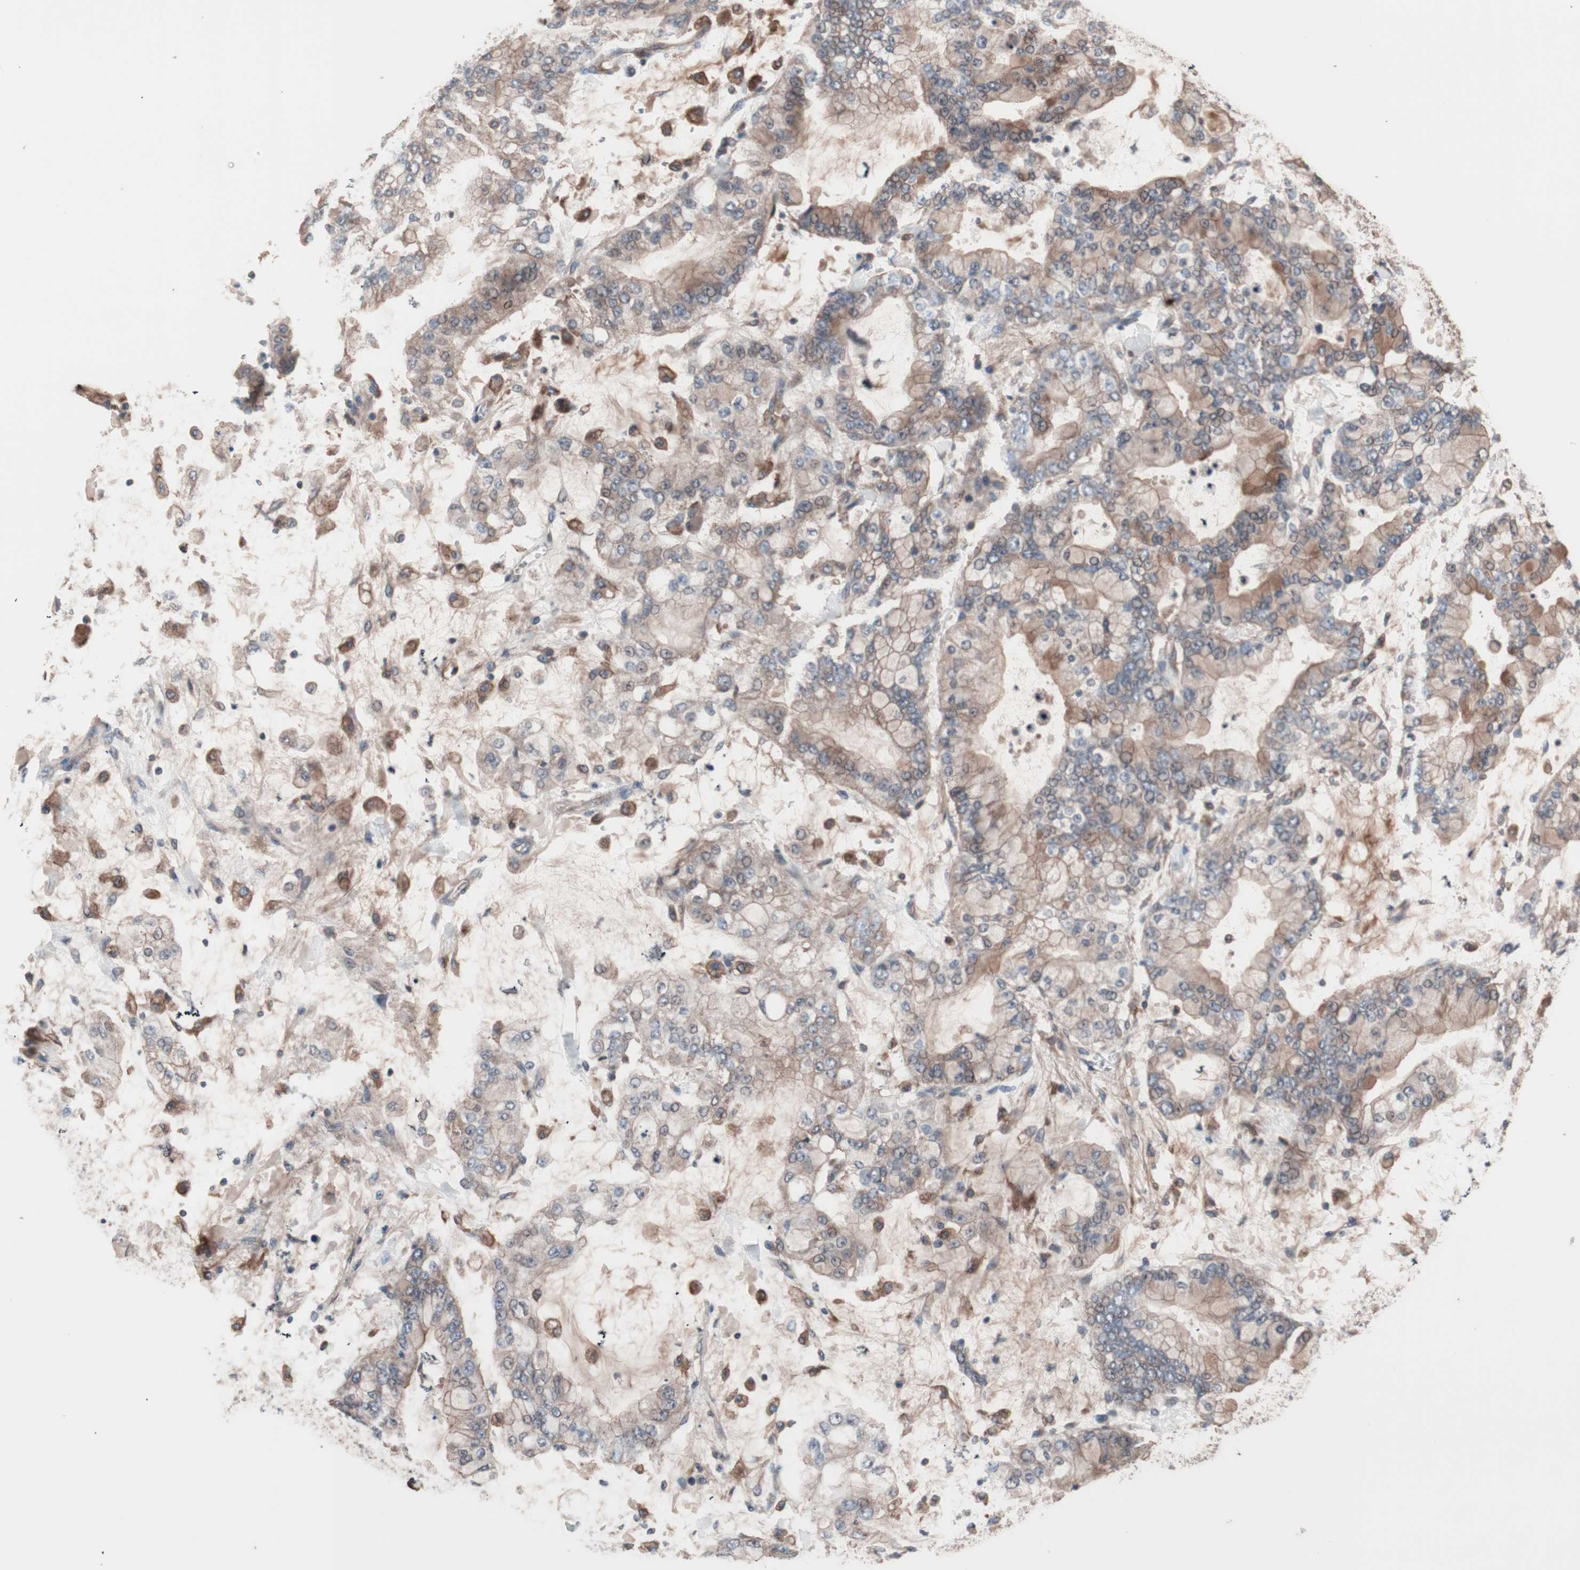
{"staining": {"intensity": "weak", "quantity": "25%-75%", "location": "cytoplasmic/membranous"}, "tissue": "stomach cancer", "cell_type": "Tumor cells", "image_type": "cancer", "snomed": [{"axis": "morphology", "description": "Normal tissue, NOS"}, {"axis": "morphology", "description": "Adenocarcinoma, NOS"}, {"axis": "topography", "description": "Stomach, upper"}, {"axis": "topography", "description": "Stomach"}], "caption": "Human stomach cancer (adenocarcinoma) stained with a brown dye exhibits weak cytoplasmic/membranous positive positivity in approximately 25%-75% of tumor cells.", "gene": "ATG7", "patient": {"sex": "male", "age": 76}}